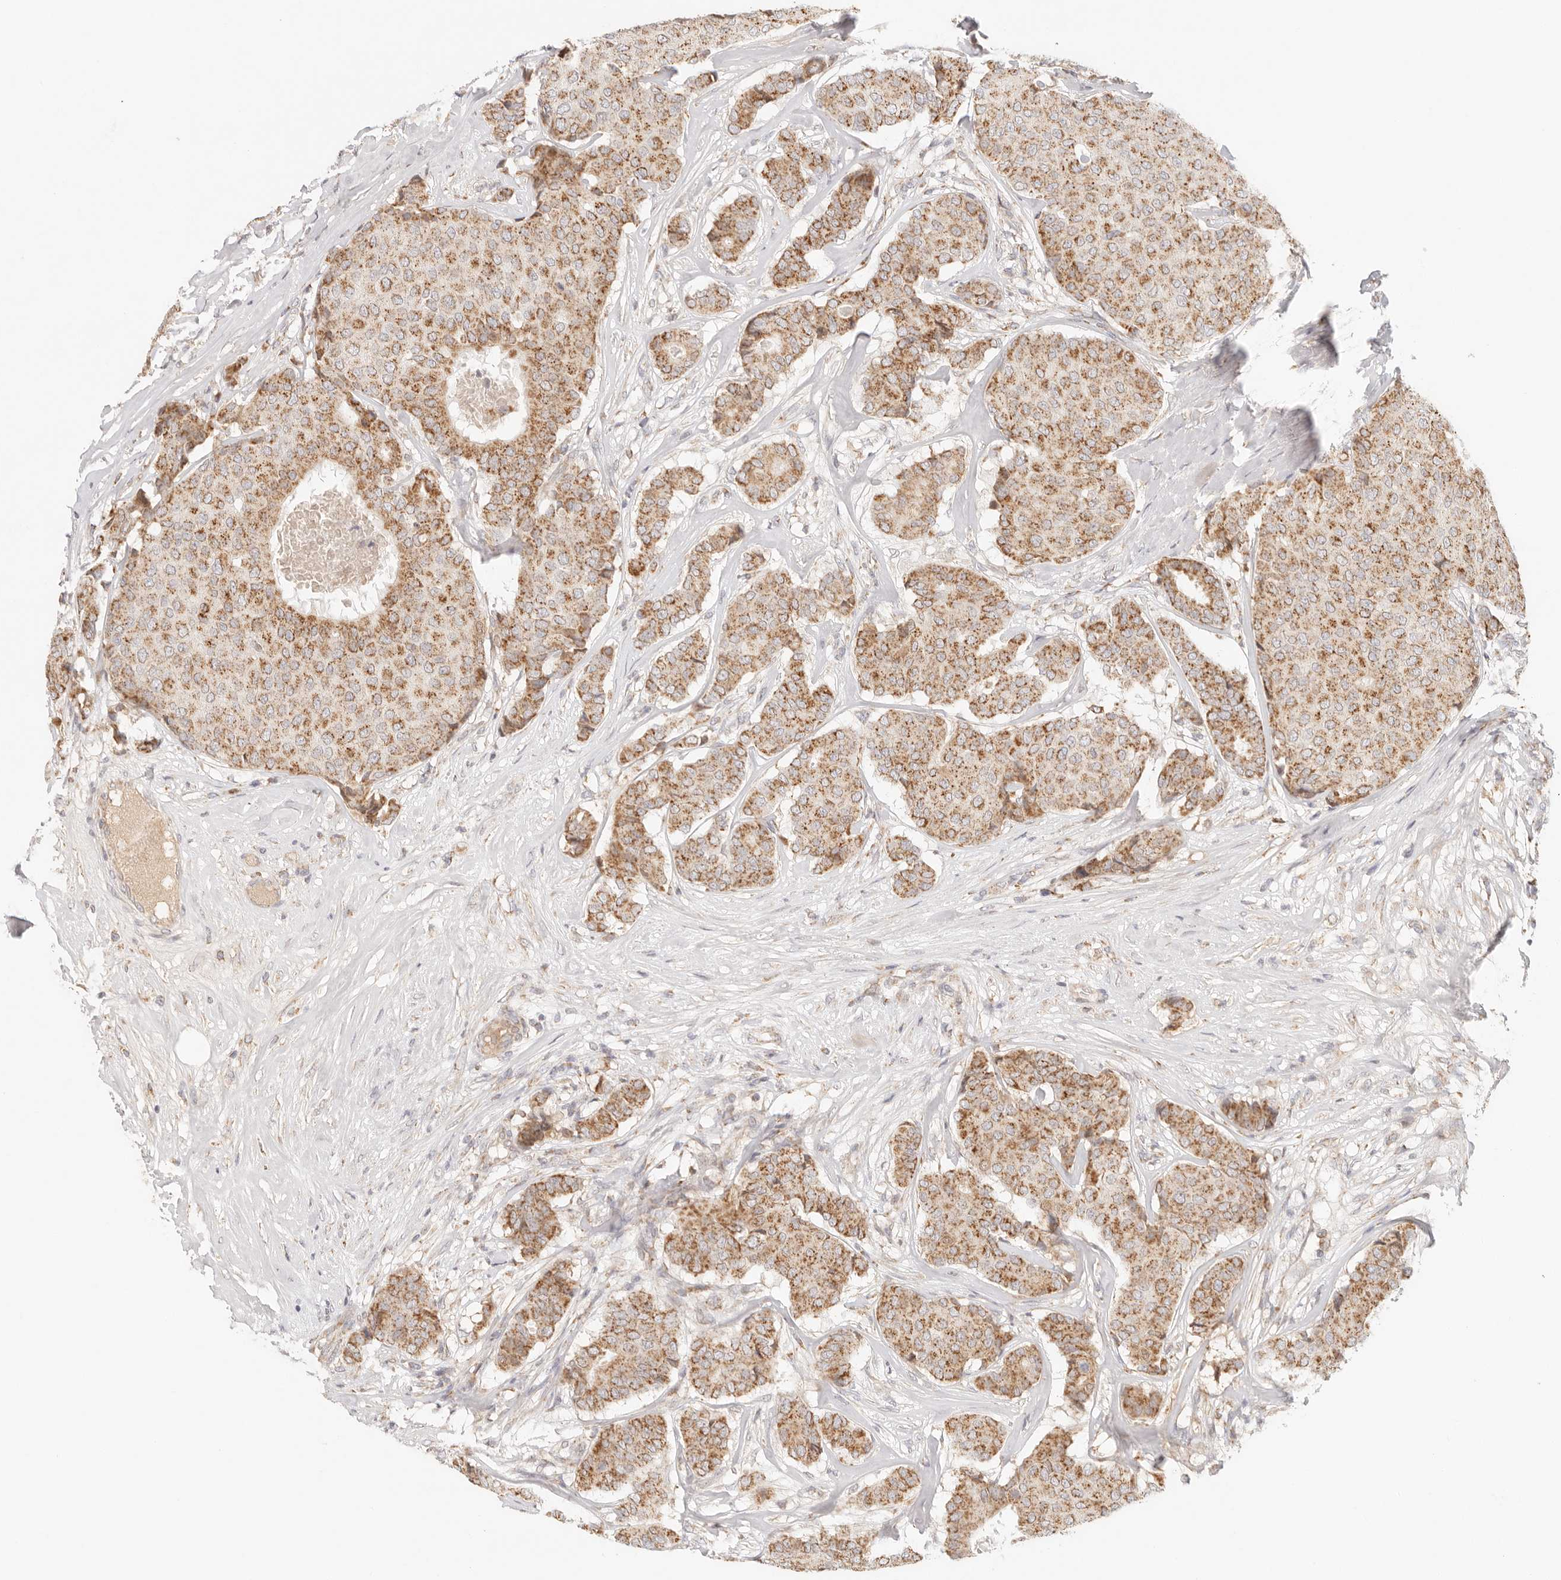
{"staining": {"intensity": "moderate", "quantity": ">75%", "location": "cytoplasmic/membranous"}, "tissue": "breast cancer", "cell_type": "Tumor cells", "image_type": "cancer", "snomed": [{"axis": "morphology", "description": "Duct carcinoma"}, {"axis": "topography", "description": "Breast"}], "caption": "Breast infiltrating ductal carcinoma stained for a protein (brown) displays moderate cytoplasmic/membranous positive positivity in approximately >75% of tumor cells.", "gene": "COA6", "patient": {"sex": "female", "age": 75}}